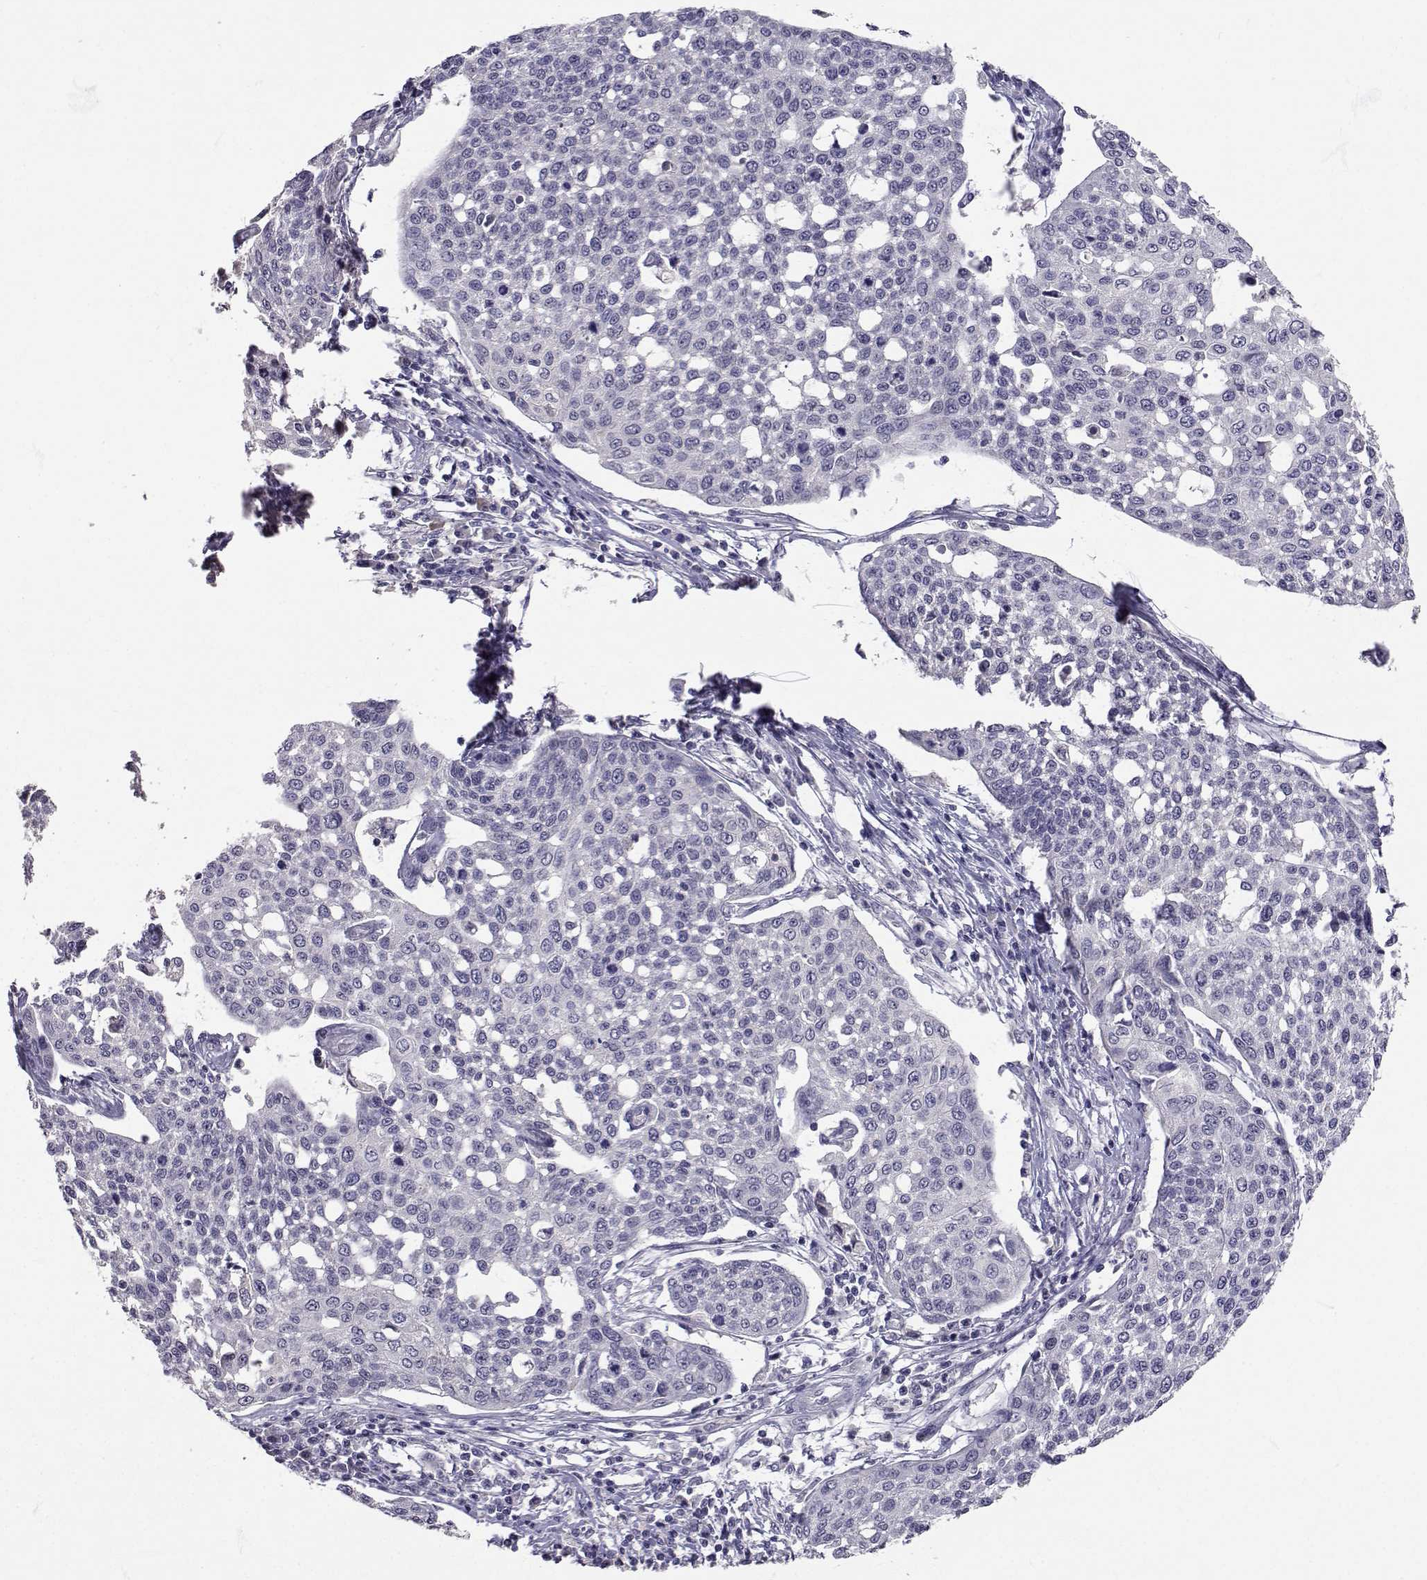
{"staining": {"intensity": "negative", "quantity": "none", "location": "none"}, "tissue": "cervical cancer", "cell_type": "Tumor cells", "image_type": "cancer", "snomed": [{"axis": "morphology", "description": "Squamous cell carcinoma, NOS"}, {"axis": "topography", "description": "Cervix"}], "caption": "Immunohistochemistry (IHC) of cervical squamous cell carcinoma shows no positivity in tumor cells.", "gene": "SLC6A3", "patient": {"sex": "female", "age": 34}}